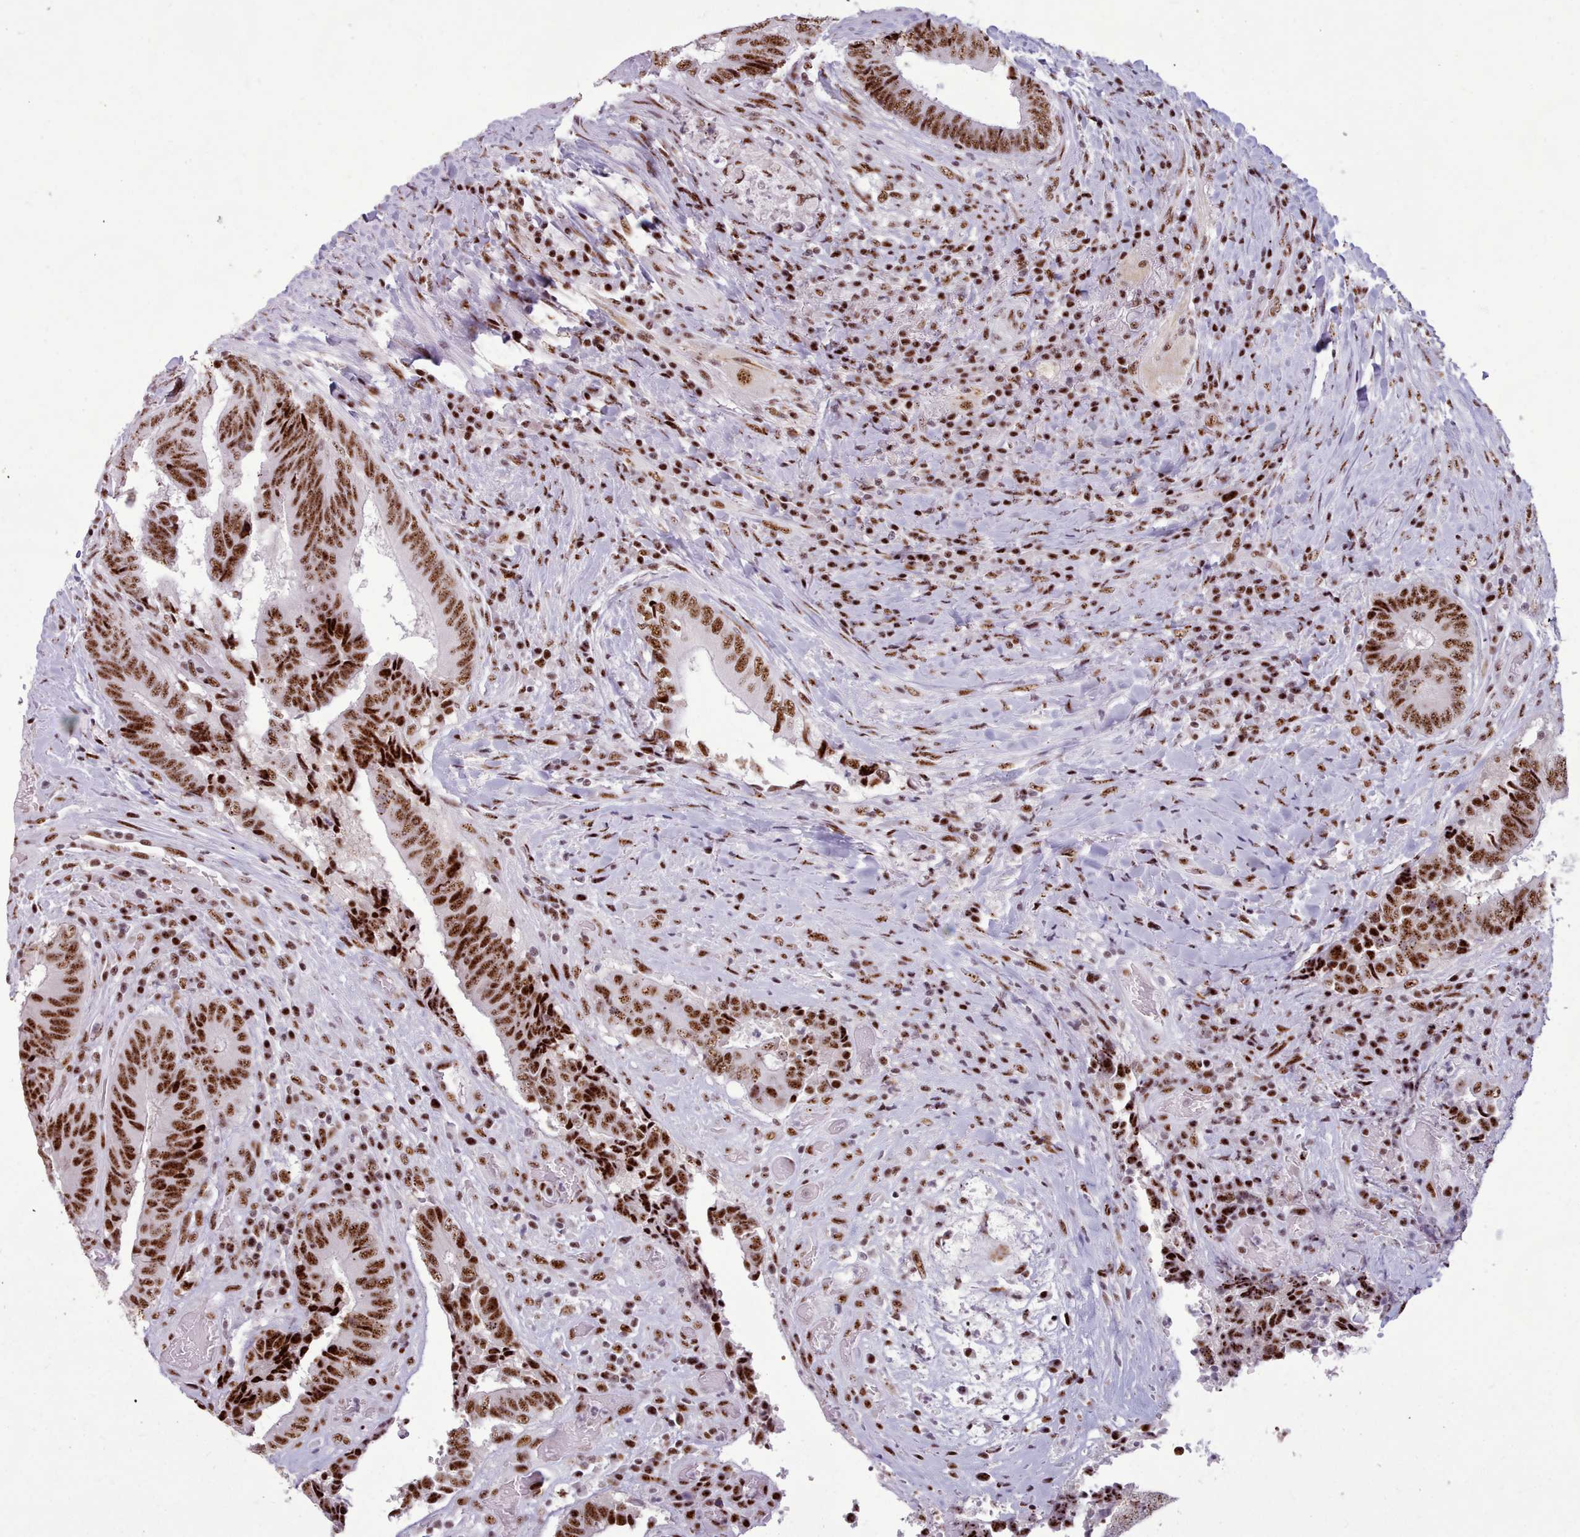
{"staining": {"intensity": "strong", "quantity": ">75%", "location": "nuclear"}, "tissue": "colorectal cancer", "cell_type": "Tumor cells", "image_type": "cancer", "snomed": [{"axis": "morphology", "description": "Adenocarcinoma, NOS"}, {"axis": "topography", "description": "Rectum"}], "caption": "Strong nuclear positivity is appreciated in about >75% of tumor cells in adenocarcinoma (colorectal). Immunohistochemistry stains the protein of interest in brown and the nuclei are stained blue.", "gene": "TMEM35B", "patient": {"sex": "male", "age": 72}}